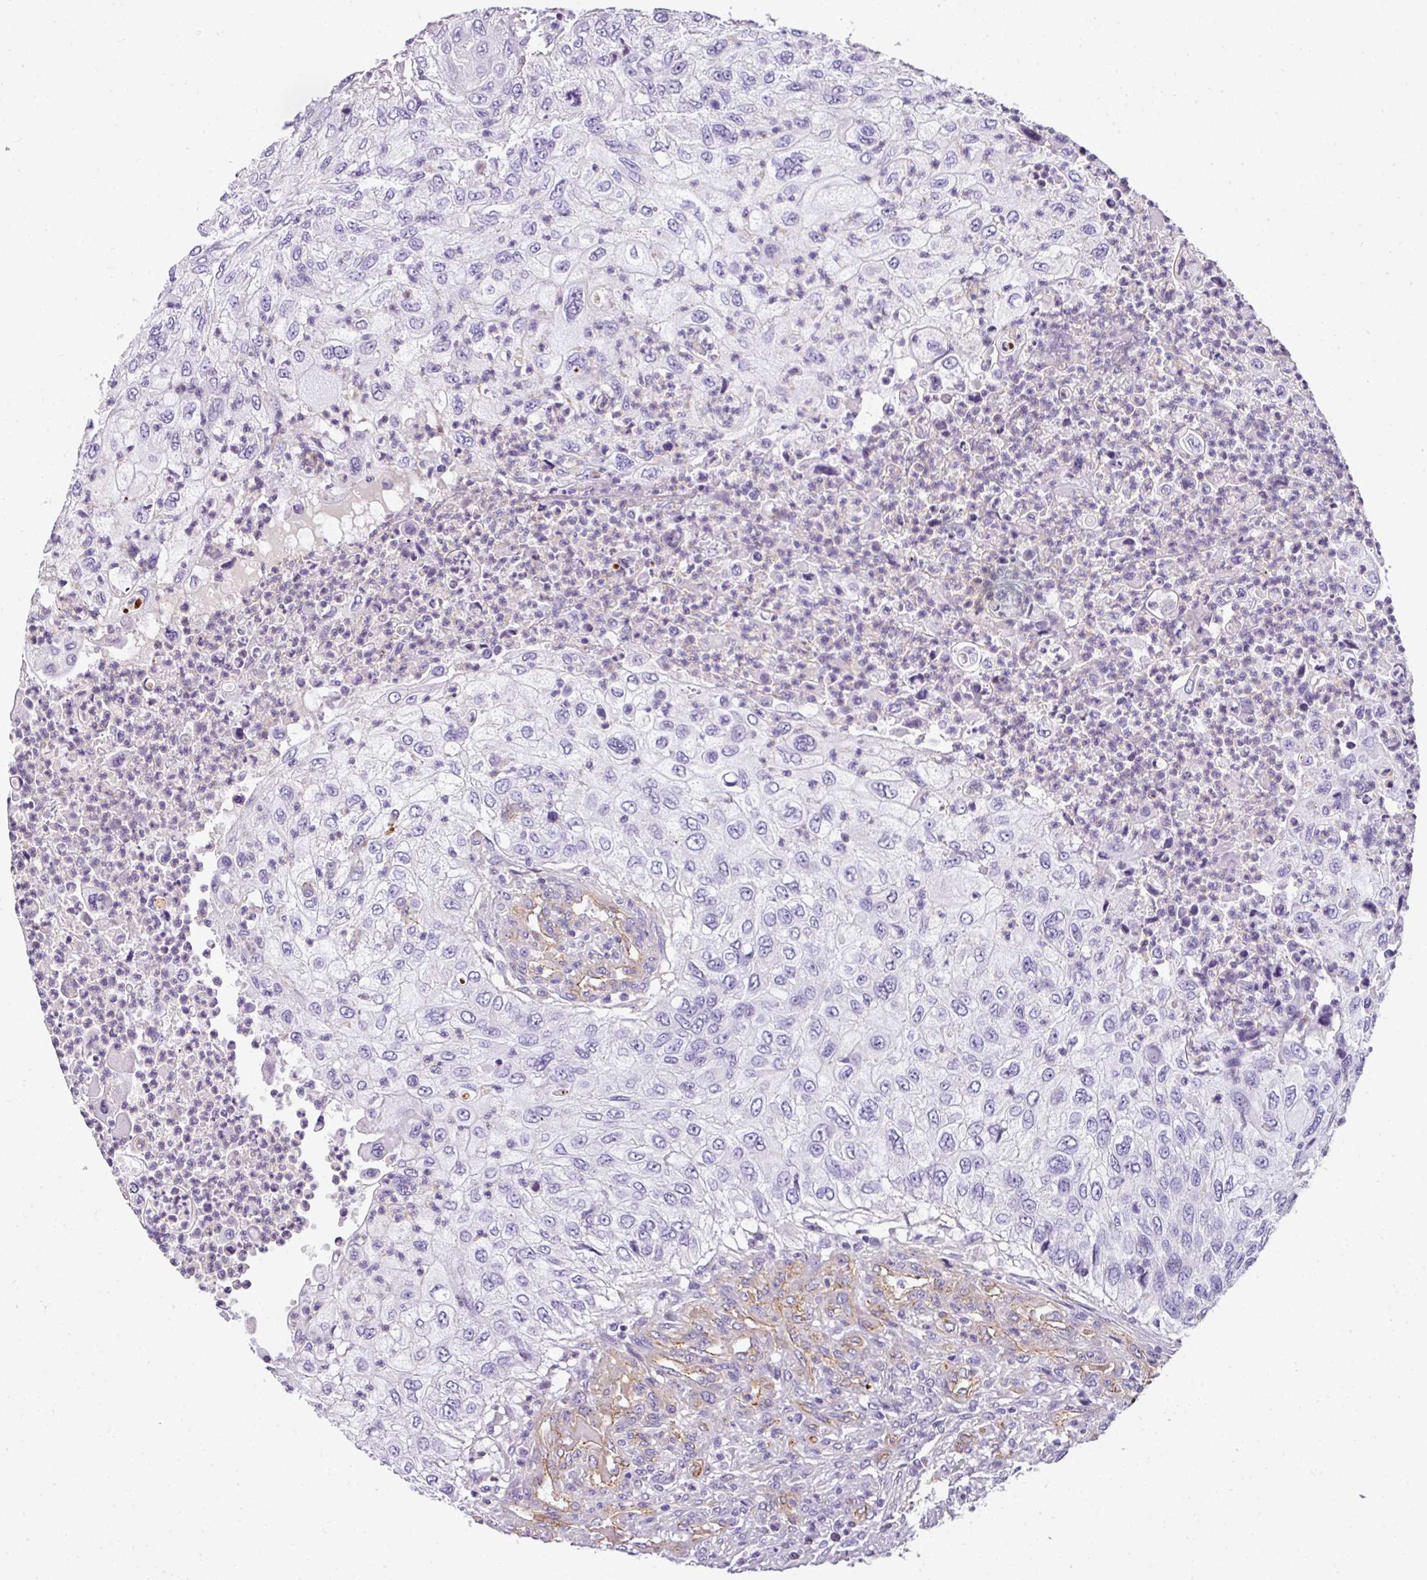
{"staining": {"intensity": "negative", "quantity": "none", "location": "none"}, "tissue": "urothelial cancer", "cell_type": "Tumor cells", "image_type": "cancer", "snomed": [{"axis": "morphology", "description": "Urothelial carcinoma, High grade"}, {"axis": "topography", "description": "Urinary bladder"}], "caption": "Immunohistochemical staining of urothelial cancer displays no significant expression in tumor cells.", "gene": "OR11H4", "patient": {"sex": "female", "age": 60}}